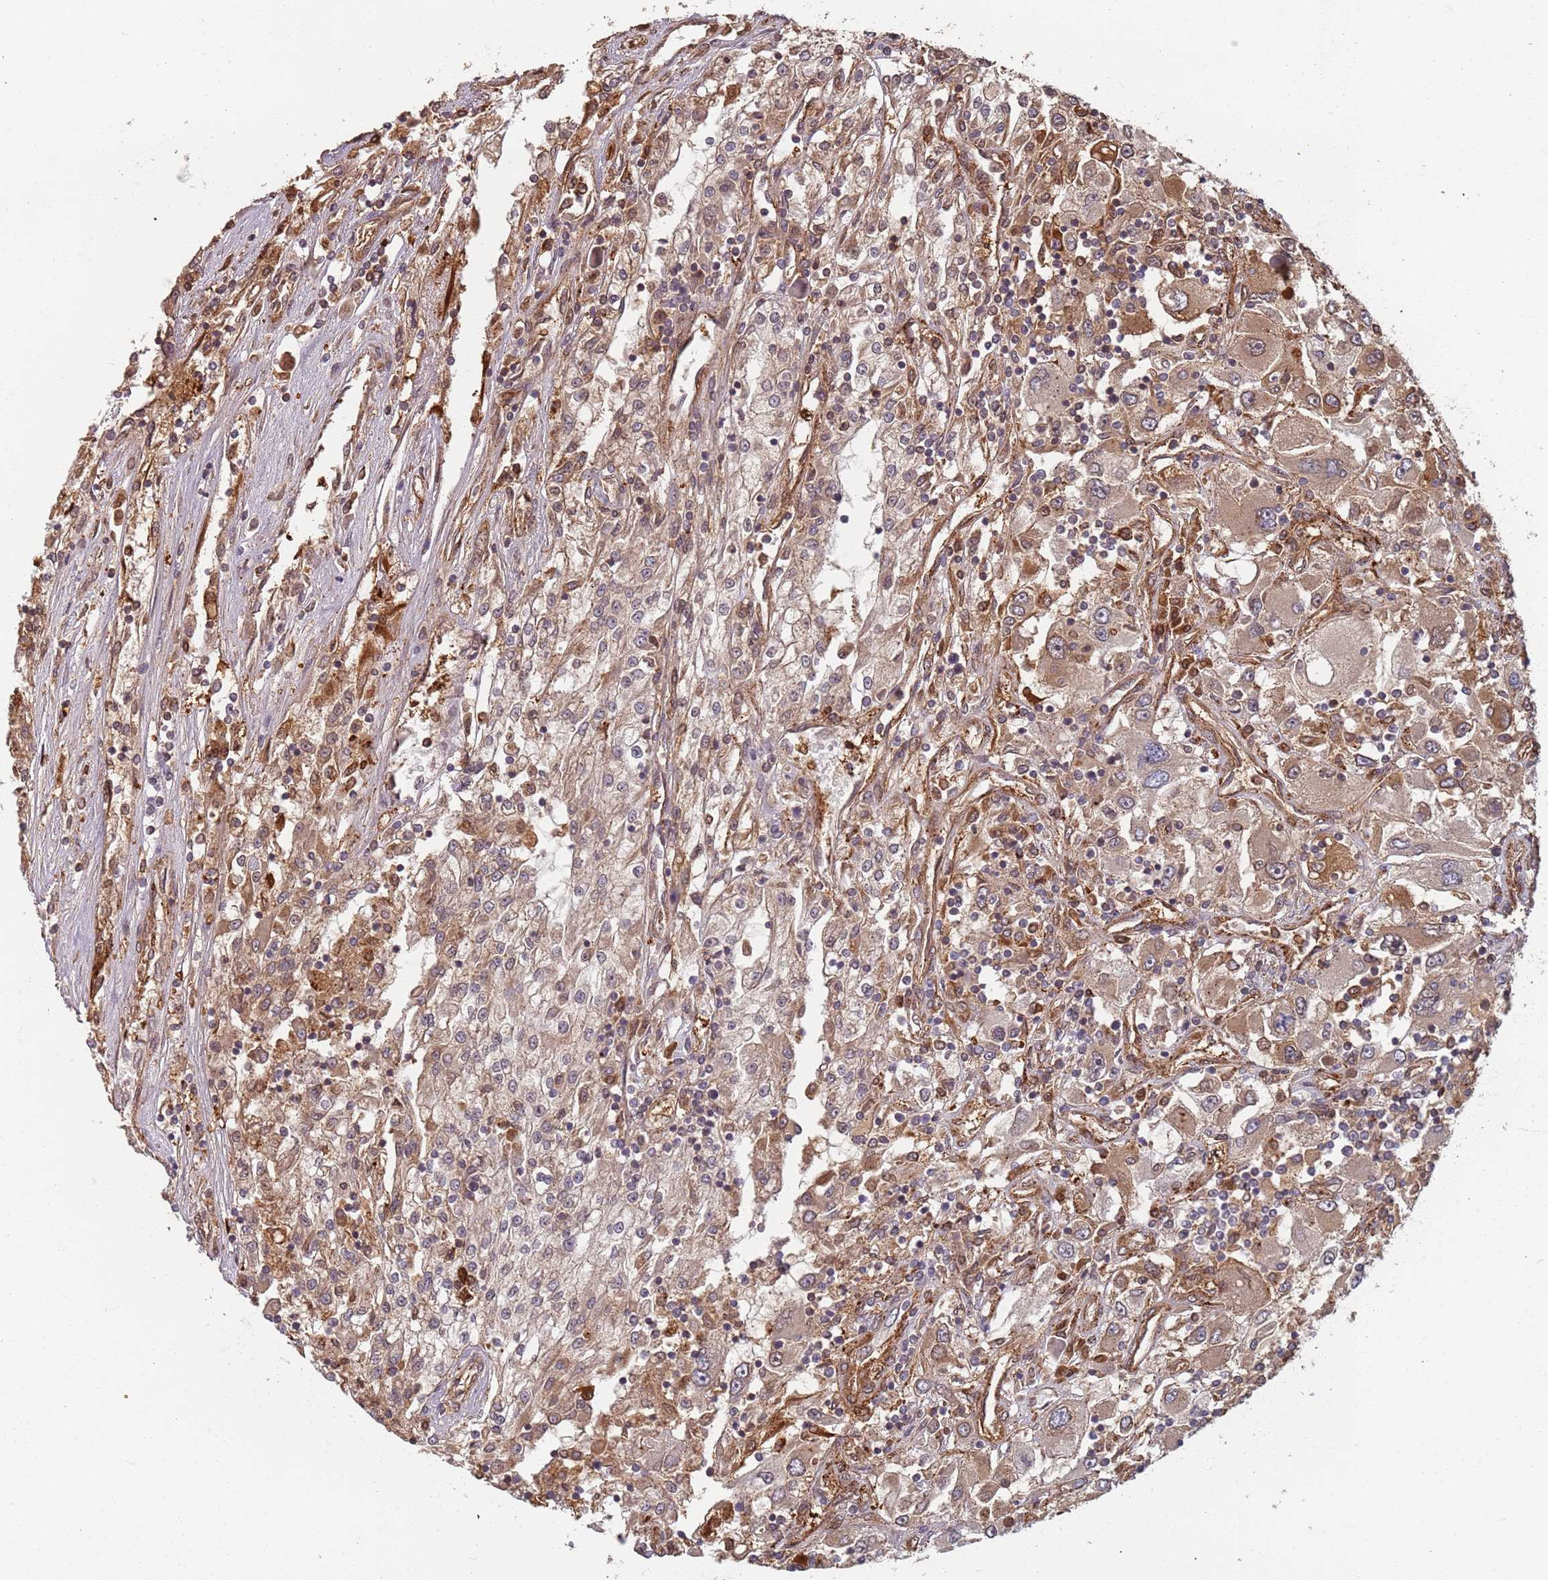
{"staining": {"intensity": "weak", "quantity": "25%-75%", "location": "cytoplasmic/membranous"}, "tissue": "renal cancer", "cell_type": "Tumor cells", "image_type": "cancer", "snomed": [{"axis": "morphology", "description": "Adenocarcinoma, NOS"}, {"axis": "topography", "description": "Kidney"}], "caption": "Weak cytoplasmic/membranous positivity is identified in about 25%-75% of tumor cells in renal adenocarcinoma.", "gene": "SDCCAG8", "patient": {"sex": "female", "age": 52}}